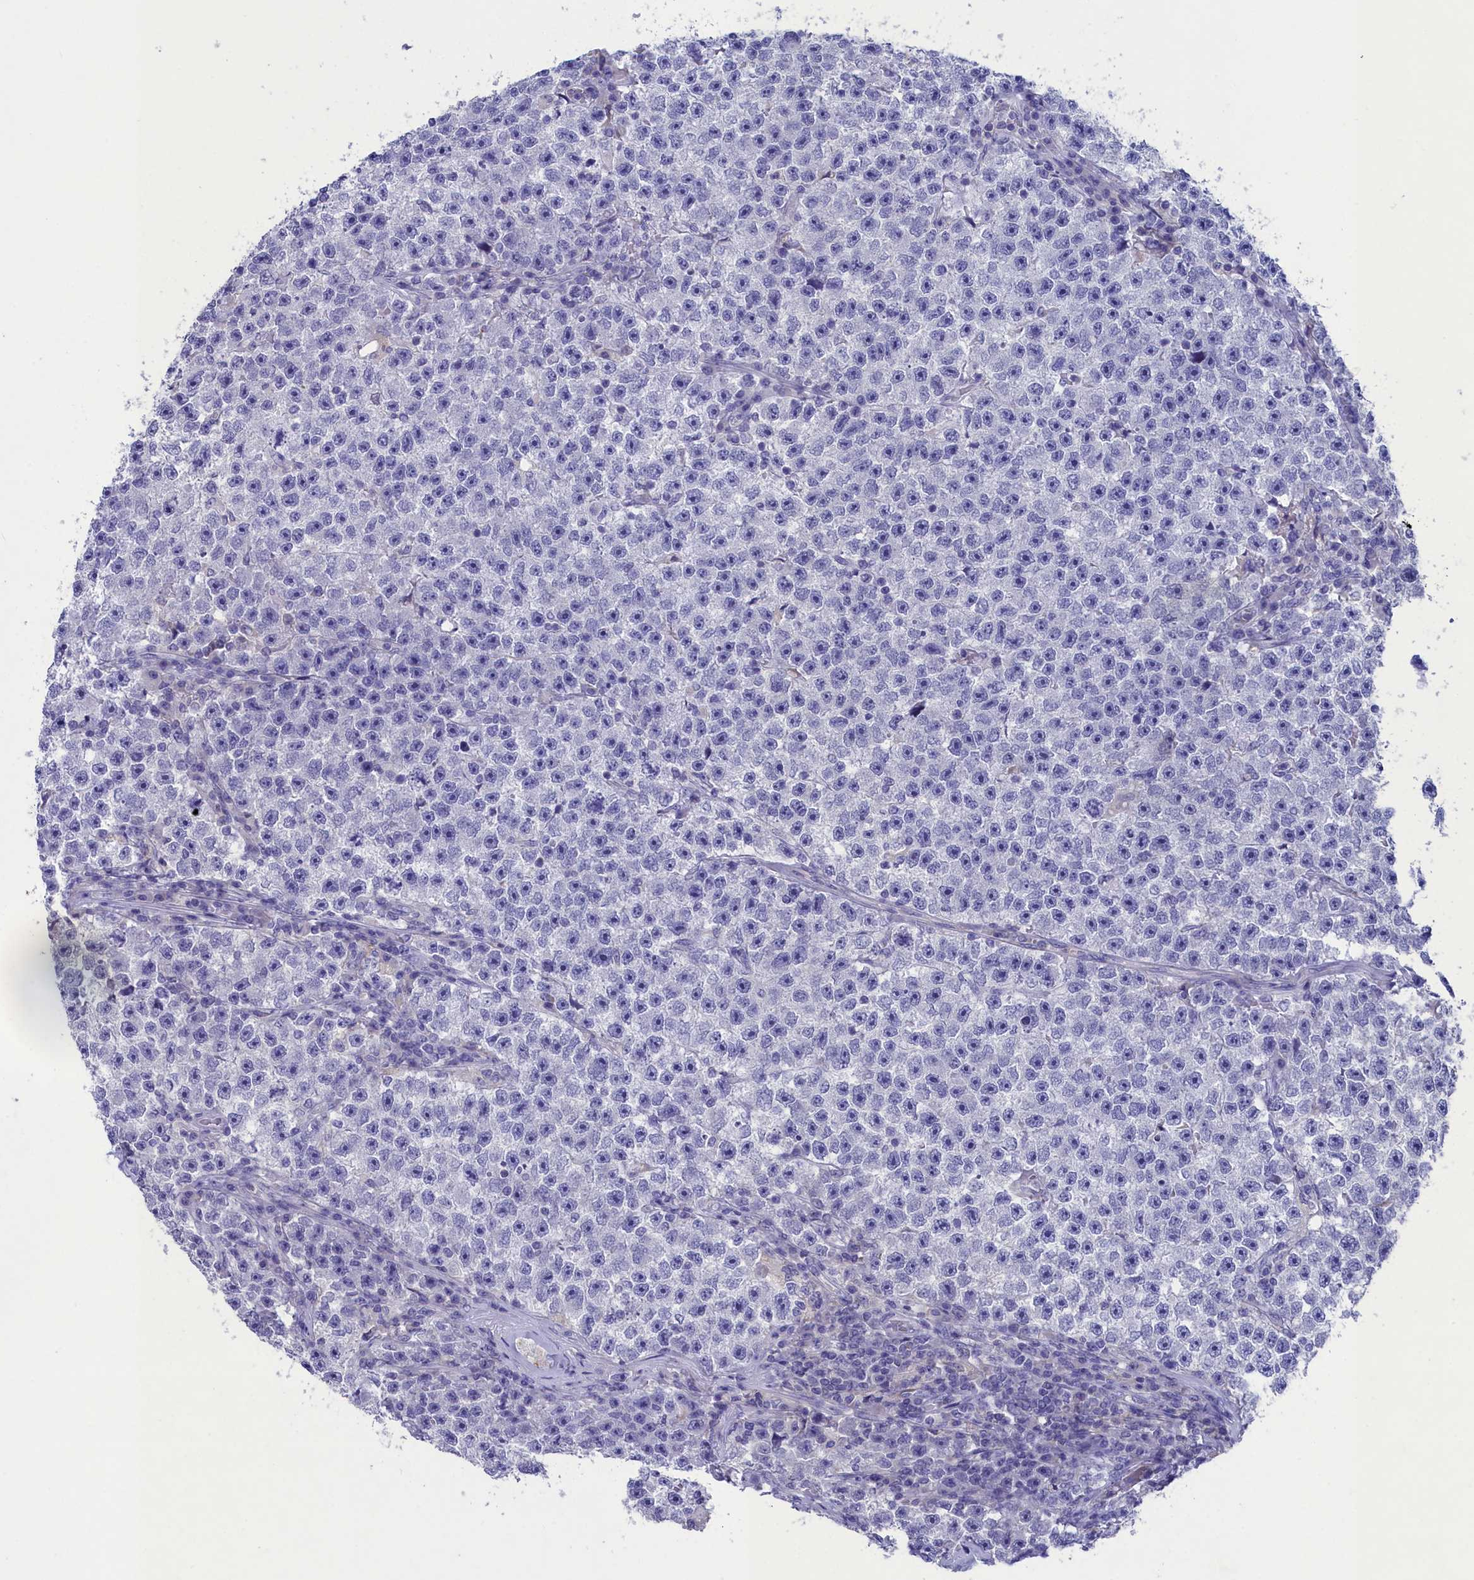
{"staining": {"intensity": "negative", "quantity": "none", "location": "none"}, "tissue": "testis cancer", "cell_type": "Tumor cells", "image_type": "cancer", "snomed": [{"axis": "morphology", "description": "Seminoma, NOS"}, {"axis": "topography", "description": "Testis"}], "caption": "High power microscopy micrograph of an immunohistochemistry (IHC) photomicrograph of testis cancer (seminoma), revealing no significant staining in tumor cells. Brightfield microscopy of immunohistochemistry (IHC) stained with DAB (brown) and hematoxylin (blue), captured at high magnification.", "gene": "PRDM12", "patient": {"sex": "male", "age": 22}}